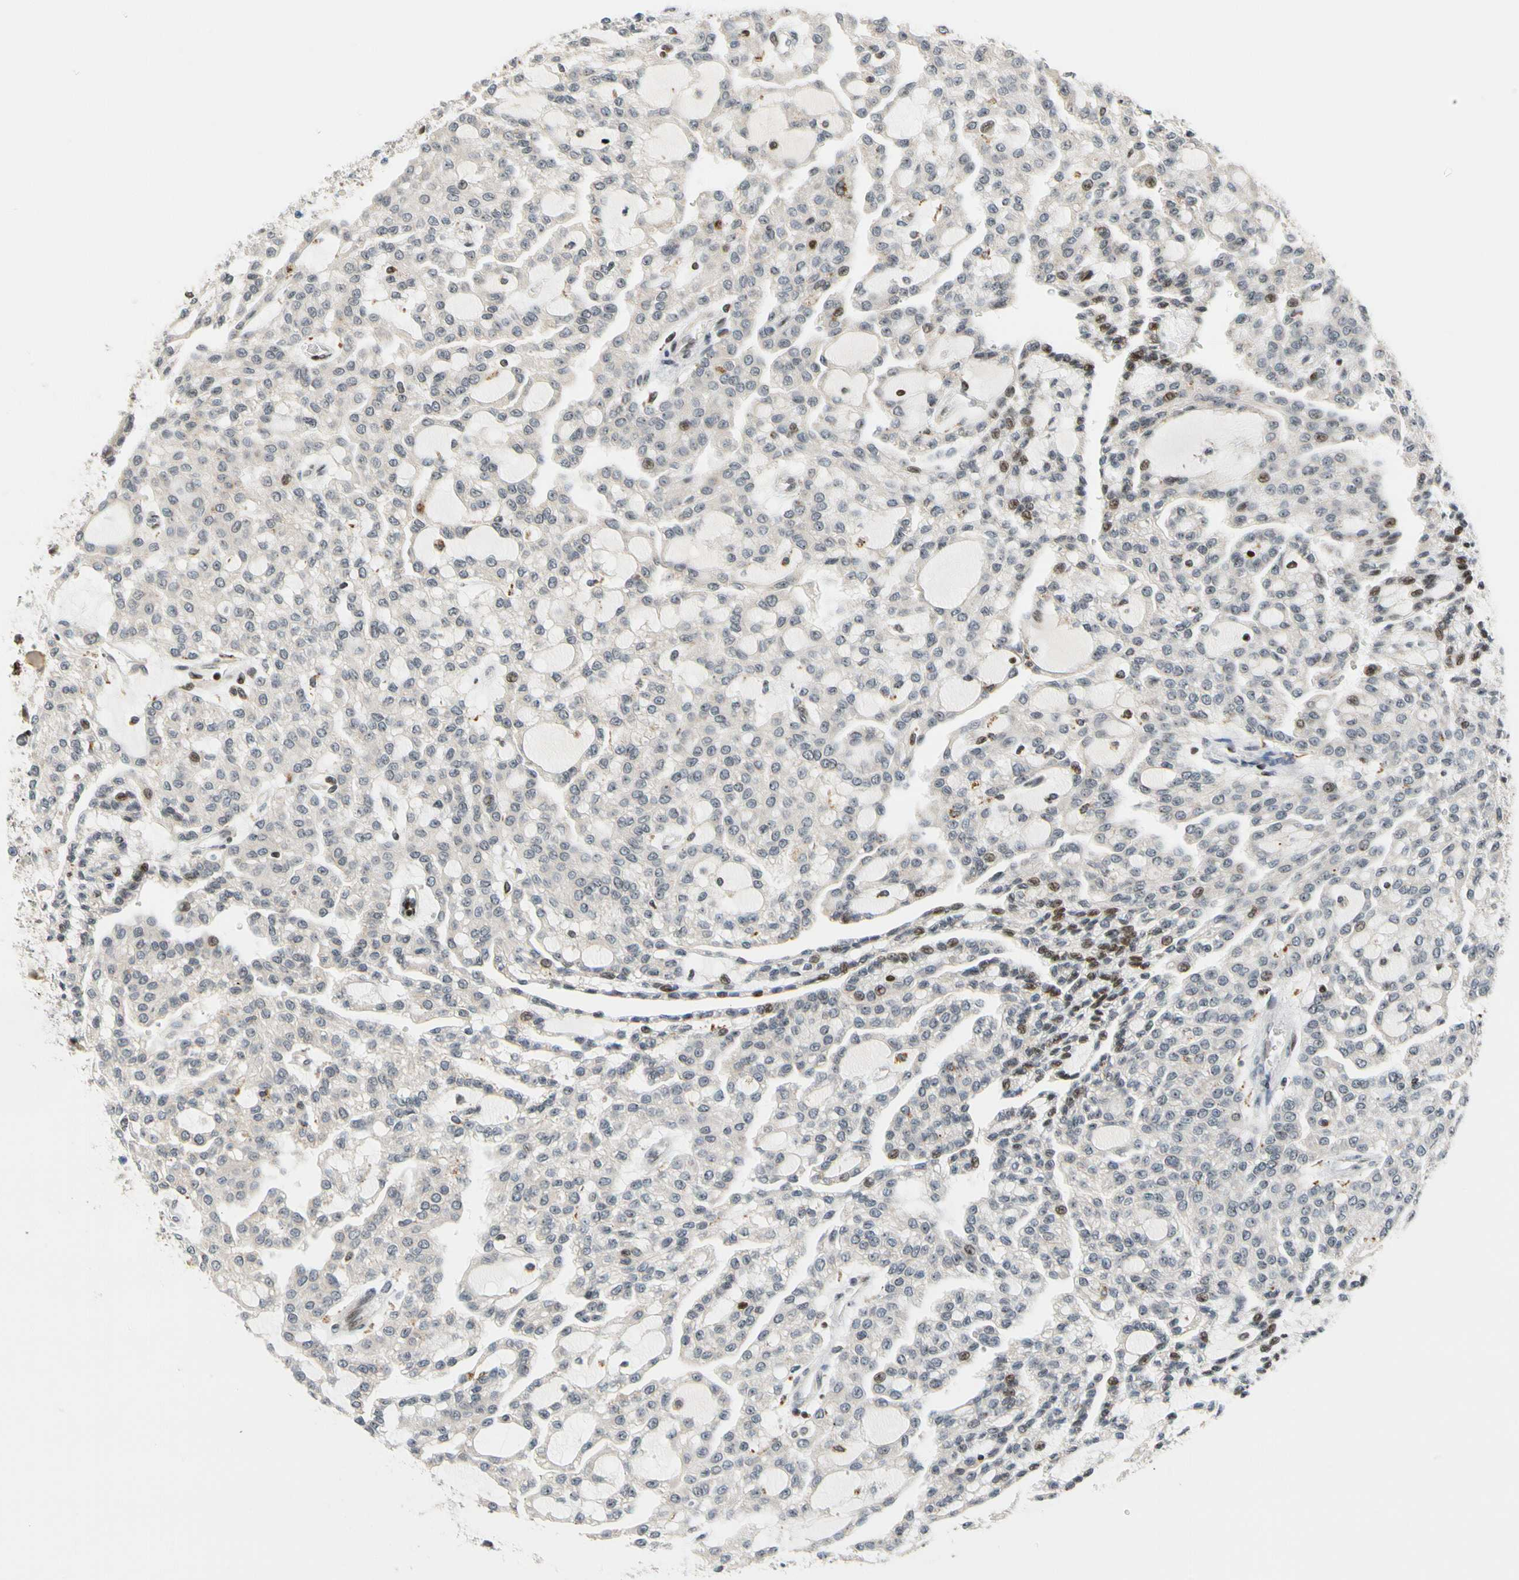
{"staining": {"intensity": "negative", "quantity": "none", "location": "none"}, "tissue": "renal cancer", "cell_type": "Tumor cells", "image_type": "cancer", "snomed": [{"axis": "morphology", "description": "Adenocarcinoma, NOS"}, {"axis": "topography", "description": "Kidney"}], "caption": "Immunohistochemistry (IHC) of human renal adenocarcinoma demonstrates no positivity in tumor cells.", "gene": "CDK7", "patient": {"sex": "male", "age": 63}}